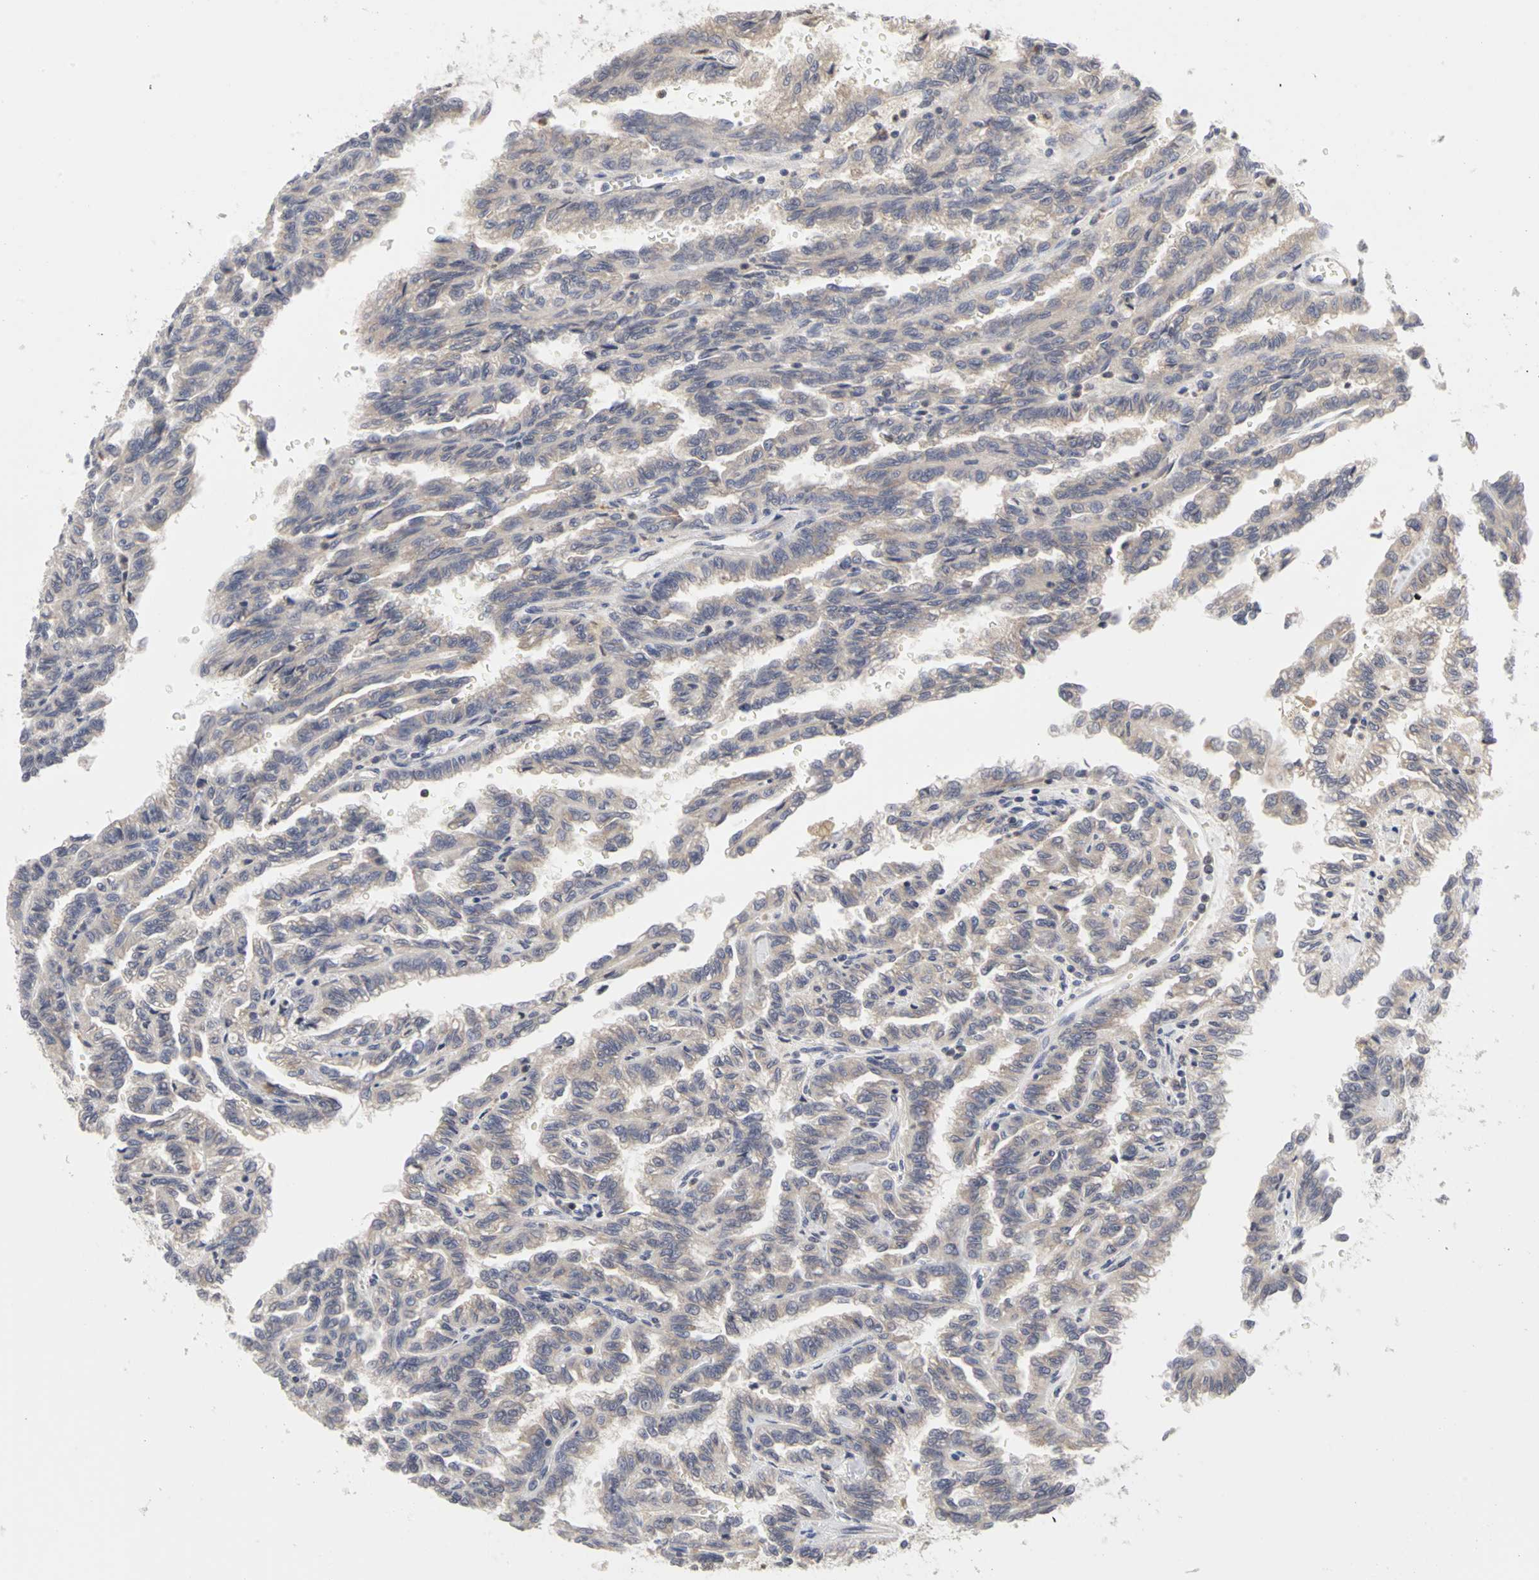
{"staining": {"intensity": "weak", "quantity": ">75%", "location": "cytoplasmic/membranous"}, "tissue": "renal cancer", "cell_type": "Tumor cells", "image_type": "cancer", "snomed": [{"axis": "morphology", "description": "Inflammation, NOS"}, {"axis": "morphology", "description": "Adenocarcinoma, NOS"}, {"axis": "topography", "description": "Kidney"}], "caption": "Brown immunohistochemical staining in renal cancer (adenocarcinoma) demonstrates weak cytoplasmic/membranous staining in about >75% of tumor cells. (DAB IHC with brightfield microscopy, high magnification).", "gene": "IRAK1", "patient": {"sex": "male", "age": 68}}